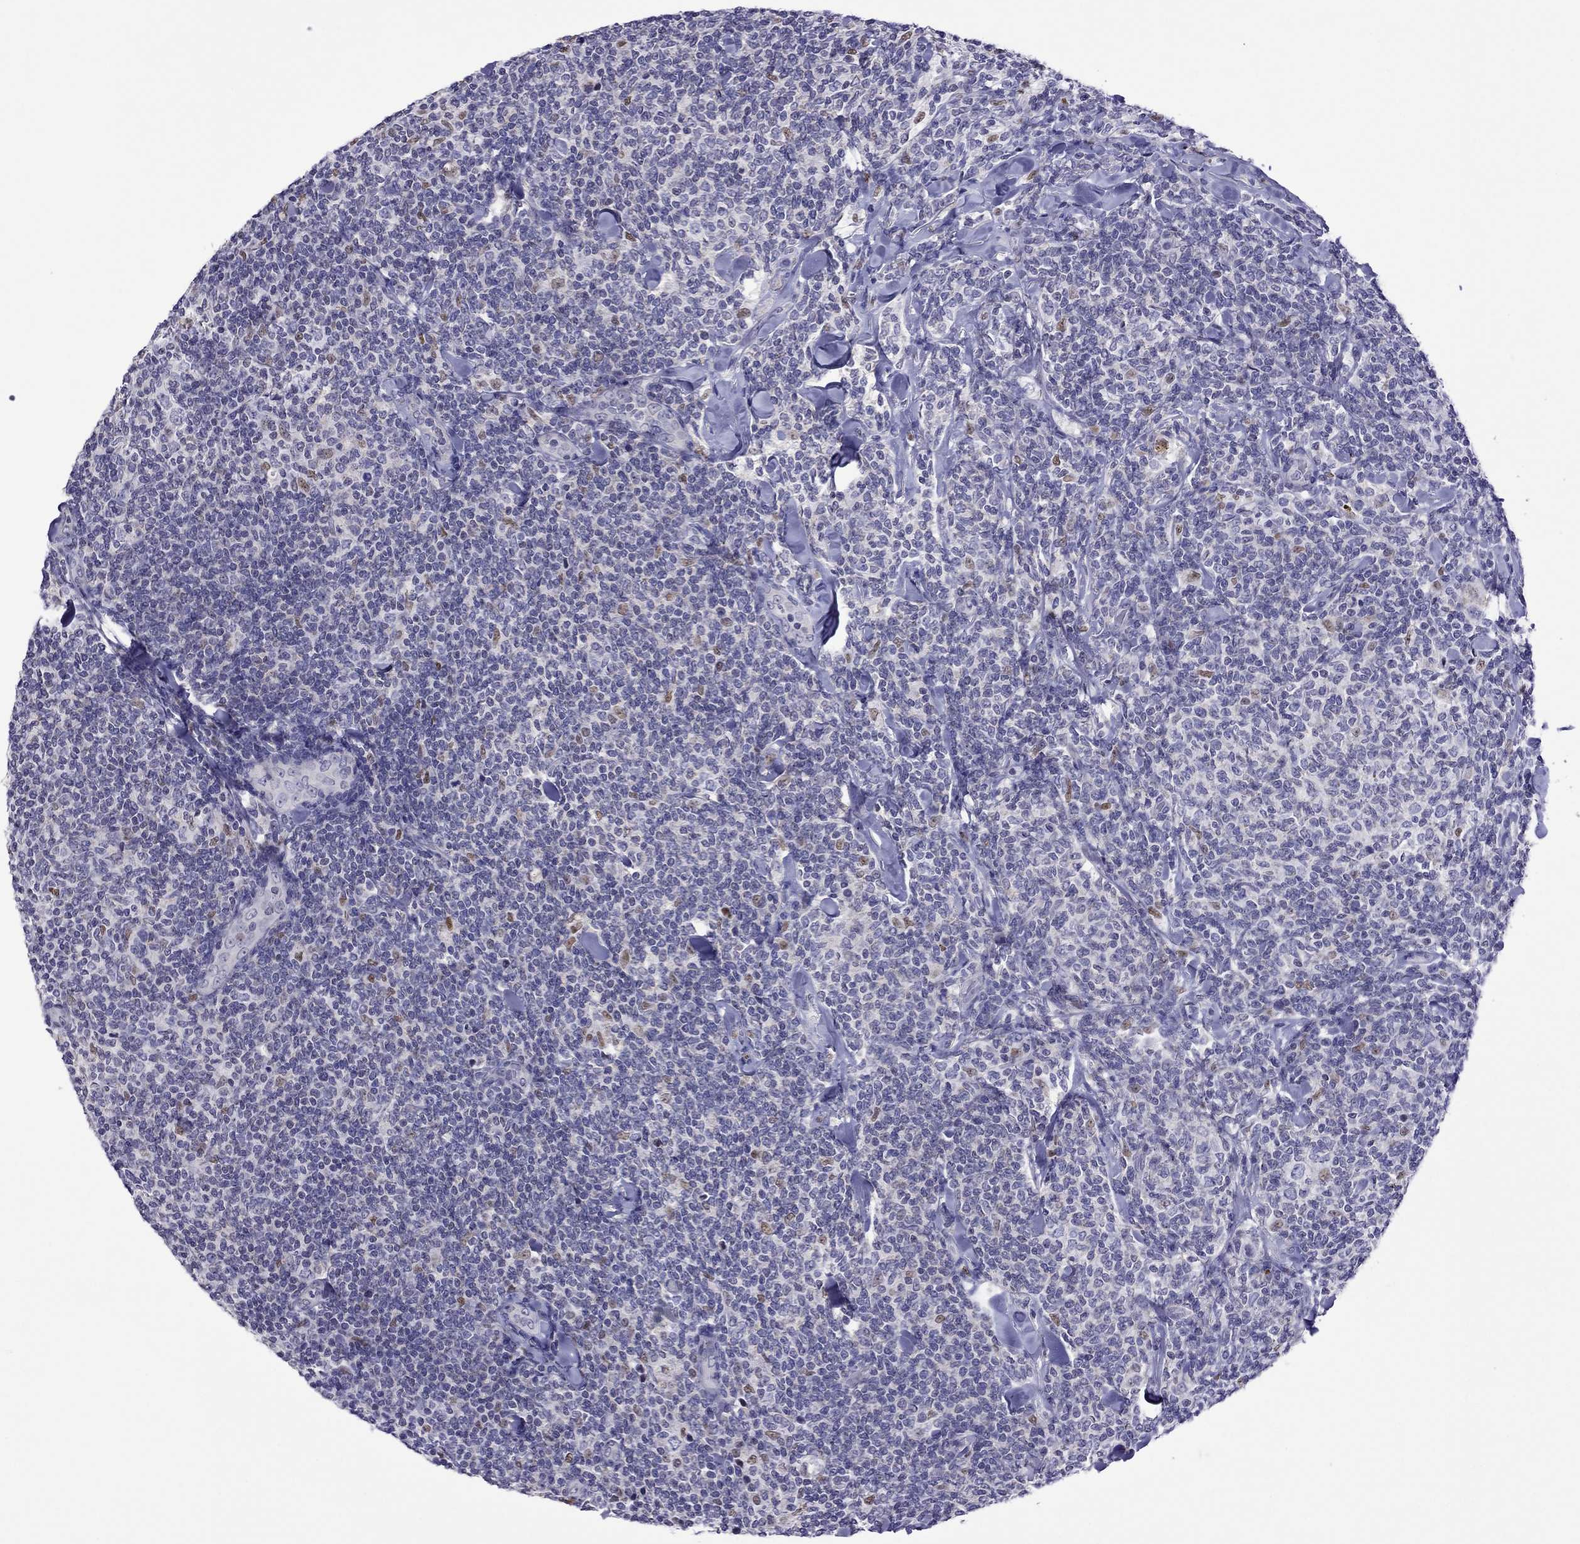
{"staining": {"intensity": "negative", "quantity": "none", "location": "none"}, "tissue": "lymphoma", "cell_type": "Tumor cells", "image_type": "cancer", "snomed": [{"axis": "morphology", "description": "Malignant lymphoma, non-Hodgkin's type, Low grade"}, {"axis": "topography", "description": "Lymph node"}], "caption": "Malignant lymphoma, non-Hodgkin's type (low-grade) was stained to show a protein in brown. There is no significant positivity in tumor cells. (DAB immunohistochemistry (IHC), high magnification).", "gene": "MPZ", "patient": {"sex": "female", "age": 56}}